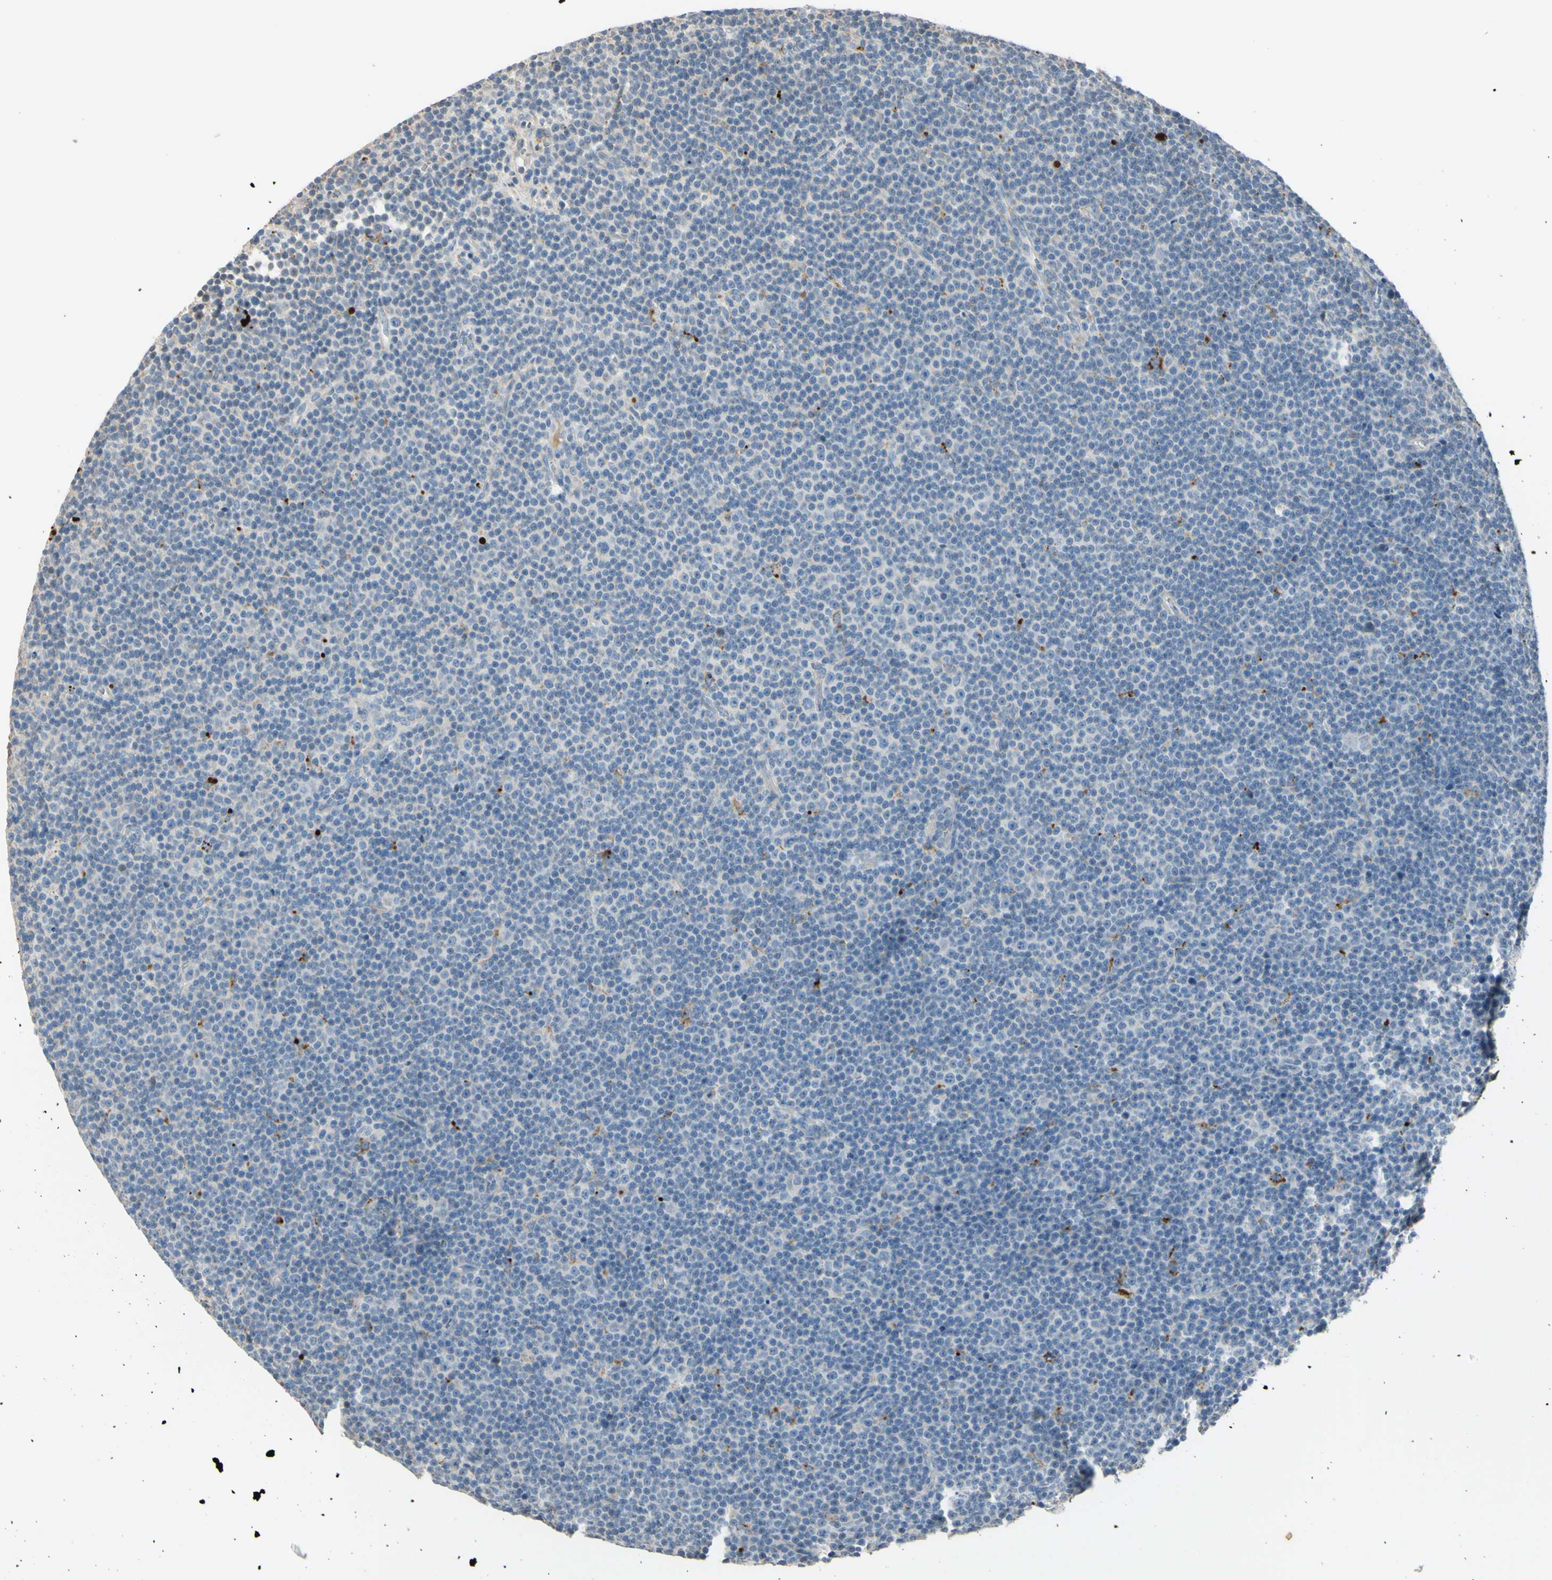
{"staining": {"intensity": "negative", "quantity": "none", "location": "none"}, "tissue": "lymphoma", "cell_type": "Tumor cells", "image_type": "cancer", "snomed": [{"axis": "morphology", "description": "Malignant lymphoma, non-Hodgkin's type, Low grade"}, {"axis": "topography", "description": "Lymph node"}], "caption": "The photomicrograph displays no significant positivity in tumor cells of low-grade malignant lymphoma, non-Hodgkin's type.", "gene": "ANGPTL1", "patient": {"sex": "female", "age": 67}}